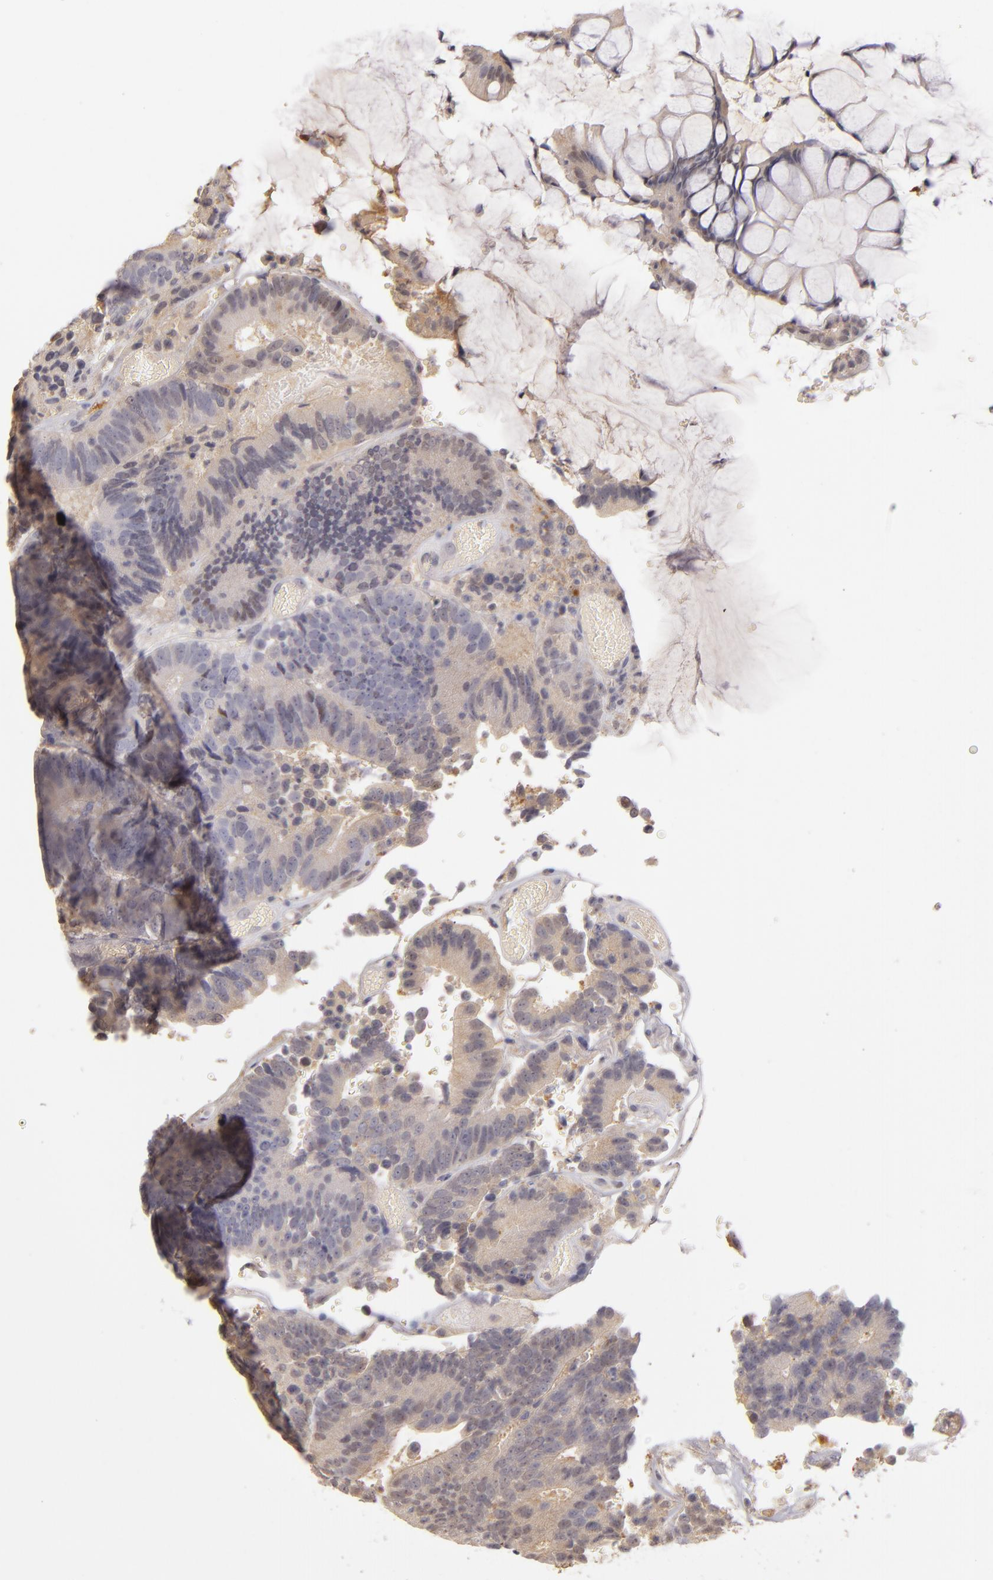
{"staining": {"intensity": "weak", "quantity": ">75%", "location": "cytoplasmic/membranous"}, "tissue": "colorectal cancer", "cell_type": "Tumor cells", "image_type": "cancer", "snomed": [{"axis": "morphology", "description": "Normal tissue, NOS"}, {"axis": "morphology", "description": "Adenocarcinoma, NOS"}, {"axis": "topography", "description": "Colon"}], "caption": "Immunohistochemistry (IHC) staining of colorectal cancer (adenocarcinoma), which exhibits low levels of weak cytoplasmic/membranous positivity in about >75% of tumor cells indicating weak cytoplasmic/membranous protein positivity. The staining was performed using DAB (brown) for protein detection and nuclei were counterstained in hematoxylin (blue).", "gene": "LRG1", "patient": {"sex": "female", "age": 78}}